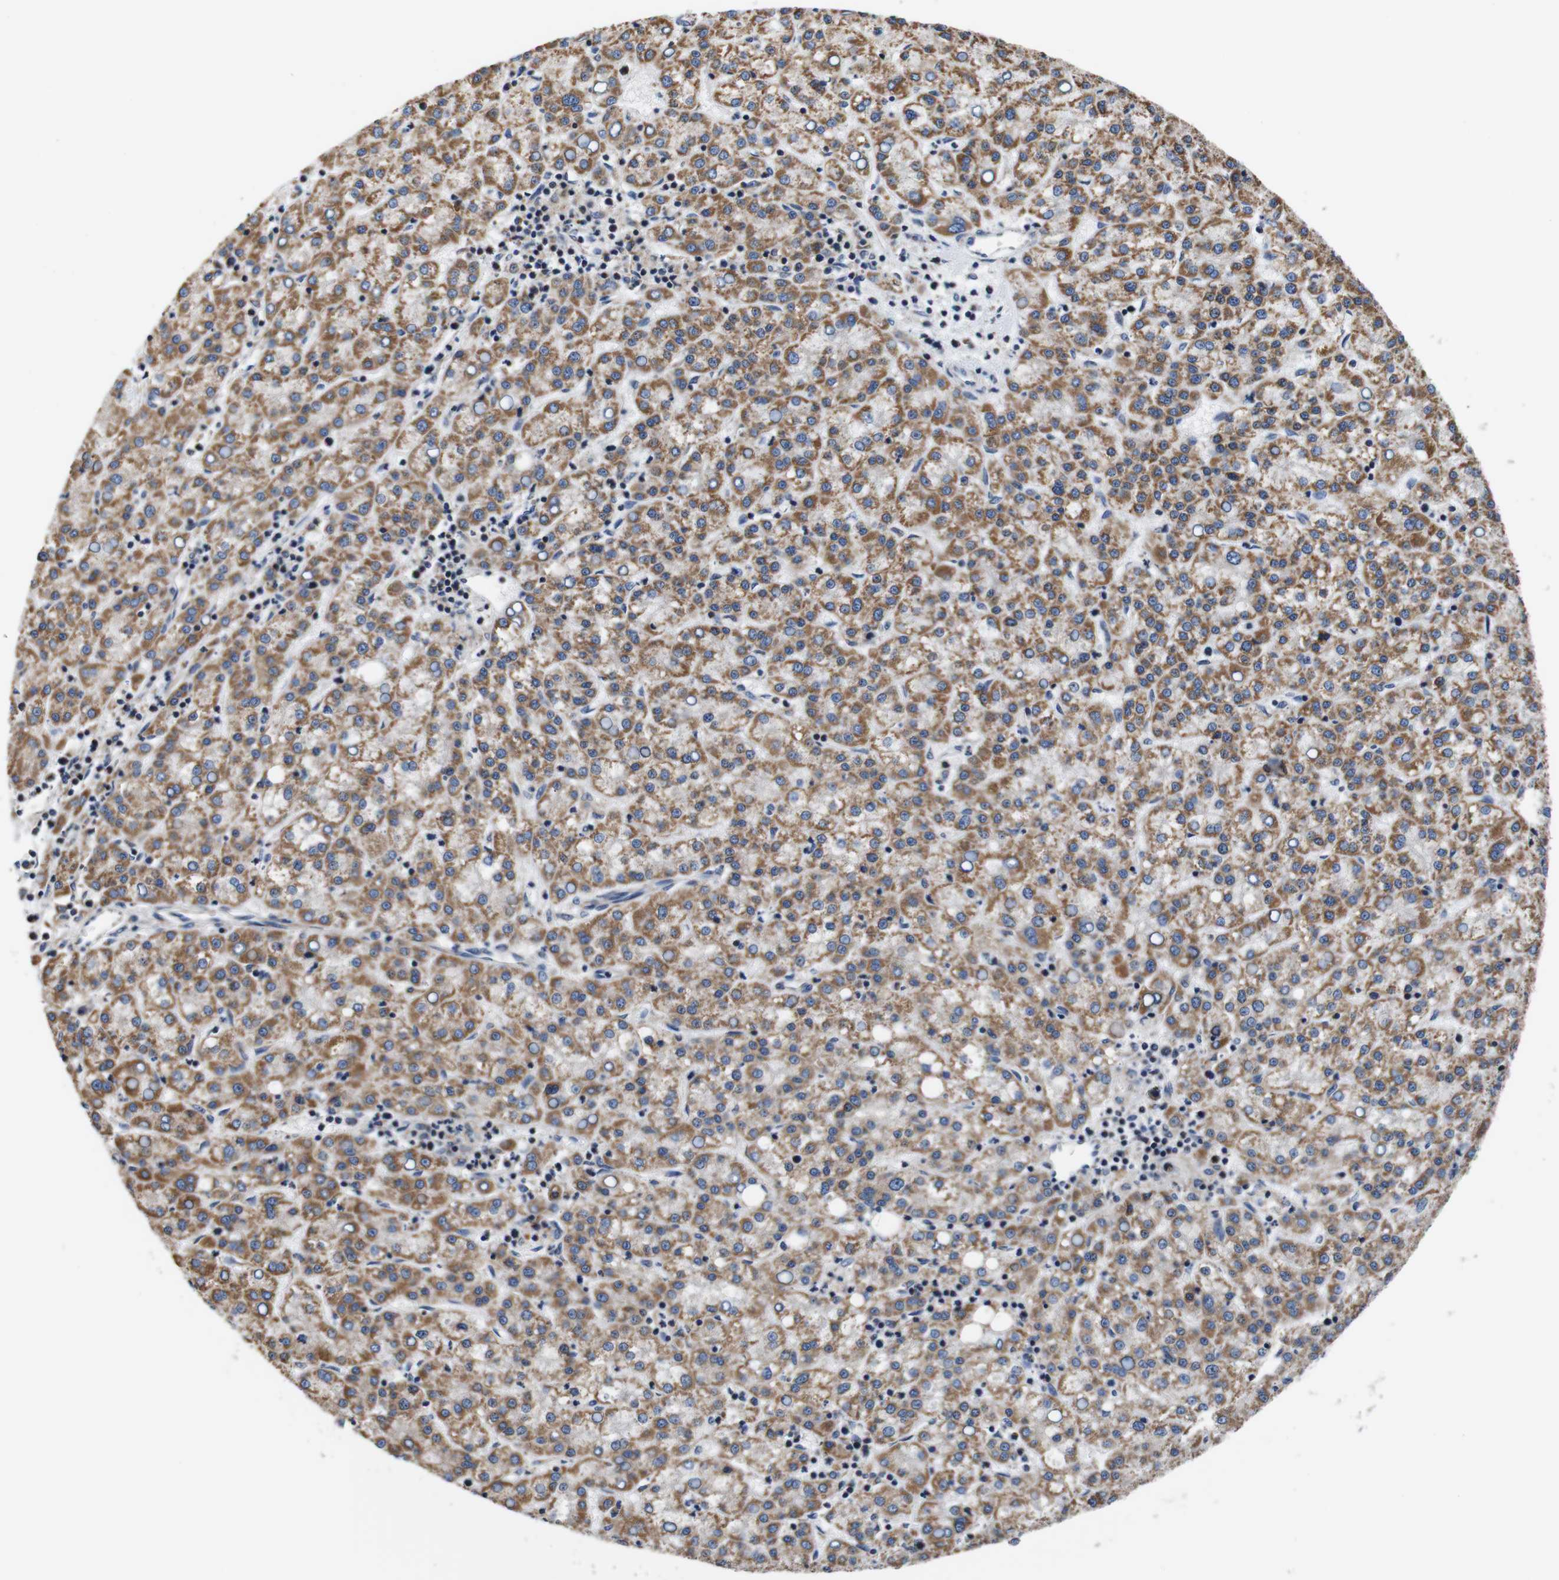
{"staining": {"intensity": "moderate", "quantity": ">75%", "location": "cytoplasmic/membranous"}, "tissue": "liver cancer", "cell_type": "Tumor cells", "image_type": "cancer", "snomed": [{"axis": "morphology", "description": "Carcinoma, Hepatocellular, NOS"}, {"axis": "topography", "description": "Liver"}], "caption": "Immunohistochemistry of liver cancer (hepatocellular carcinoma) exhibits medium levels of moderate cytoplasmic/membranous expression in approximately >75% of tumor cells.", "gene": "LRP4", "patient": {"sex": "female", "age": 58}}